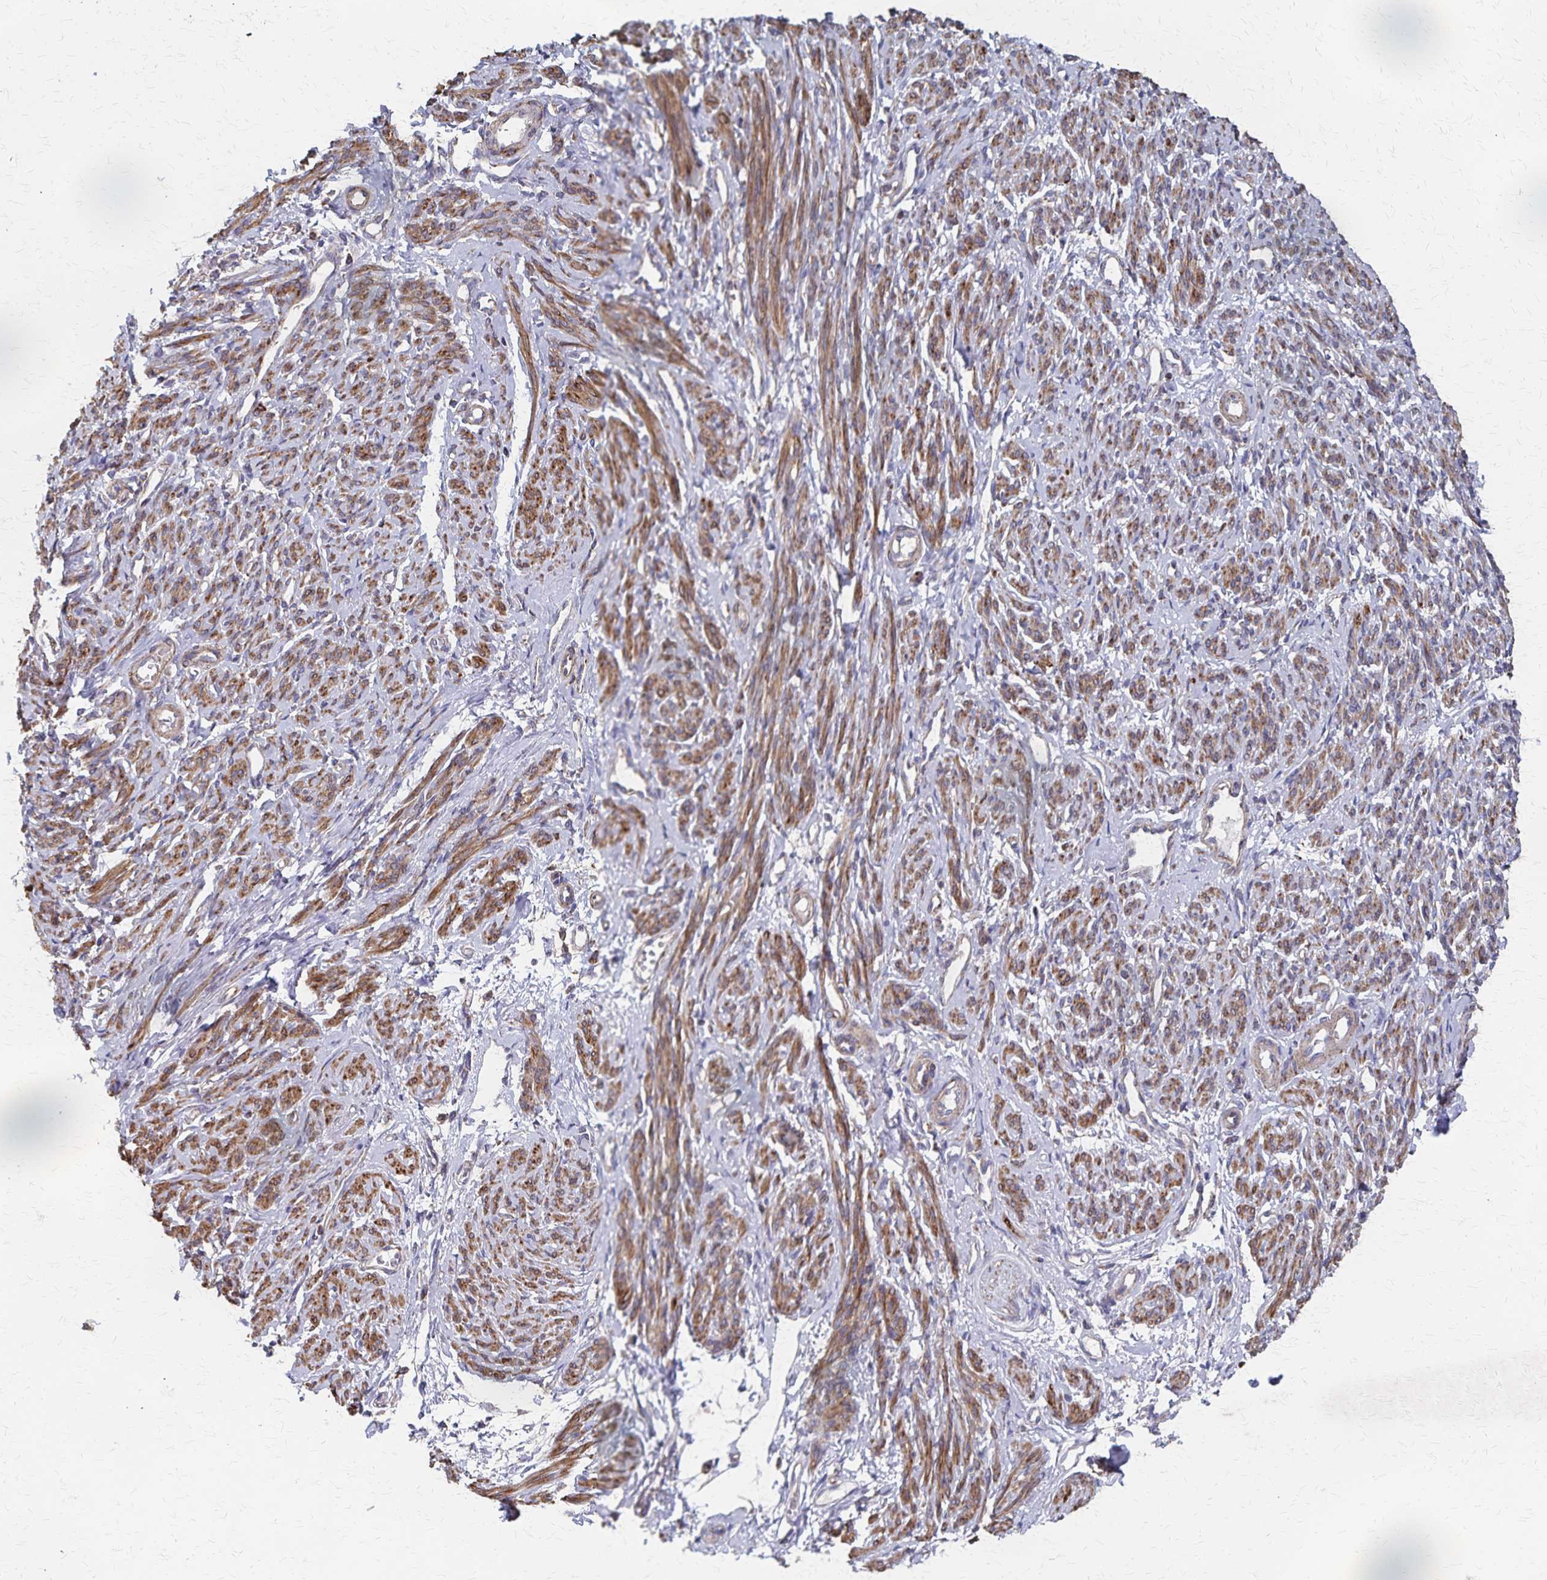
{"staining": {"intensity": "strong", "quantity": ">75%", "location": "cytoplasmic/membranous"}, "tissue": "smooth muscle", "cell_type": "Smooth muscle cells", "image_type": "normal", "snomed": [{"axis": "morphology", "description": "Normal tissue, NOS"}, {"axis": "topography", "description": "Smooth muscle"}], "caption": "Protein staining of normal smooth muscle displays strong cytoplasmic/membranous positivity in approximately >75% of smooth muscle cells. (DAB (3,3'-diaminobenzidine) IHC with brightfield microscopy, high magnification).", "gene": "PGAP2", "patient": {"sex": "female", "age": 65}}